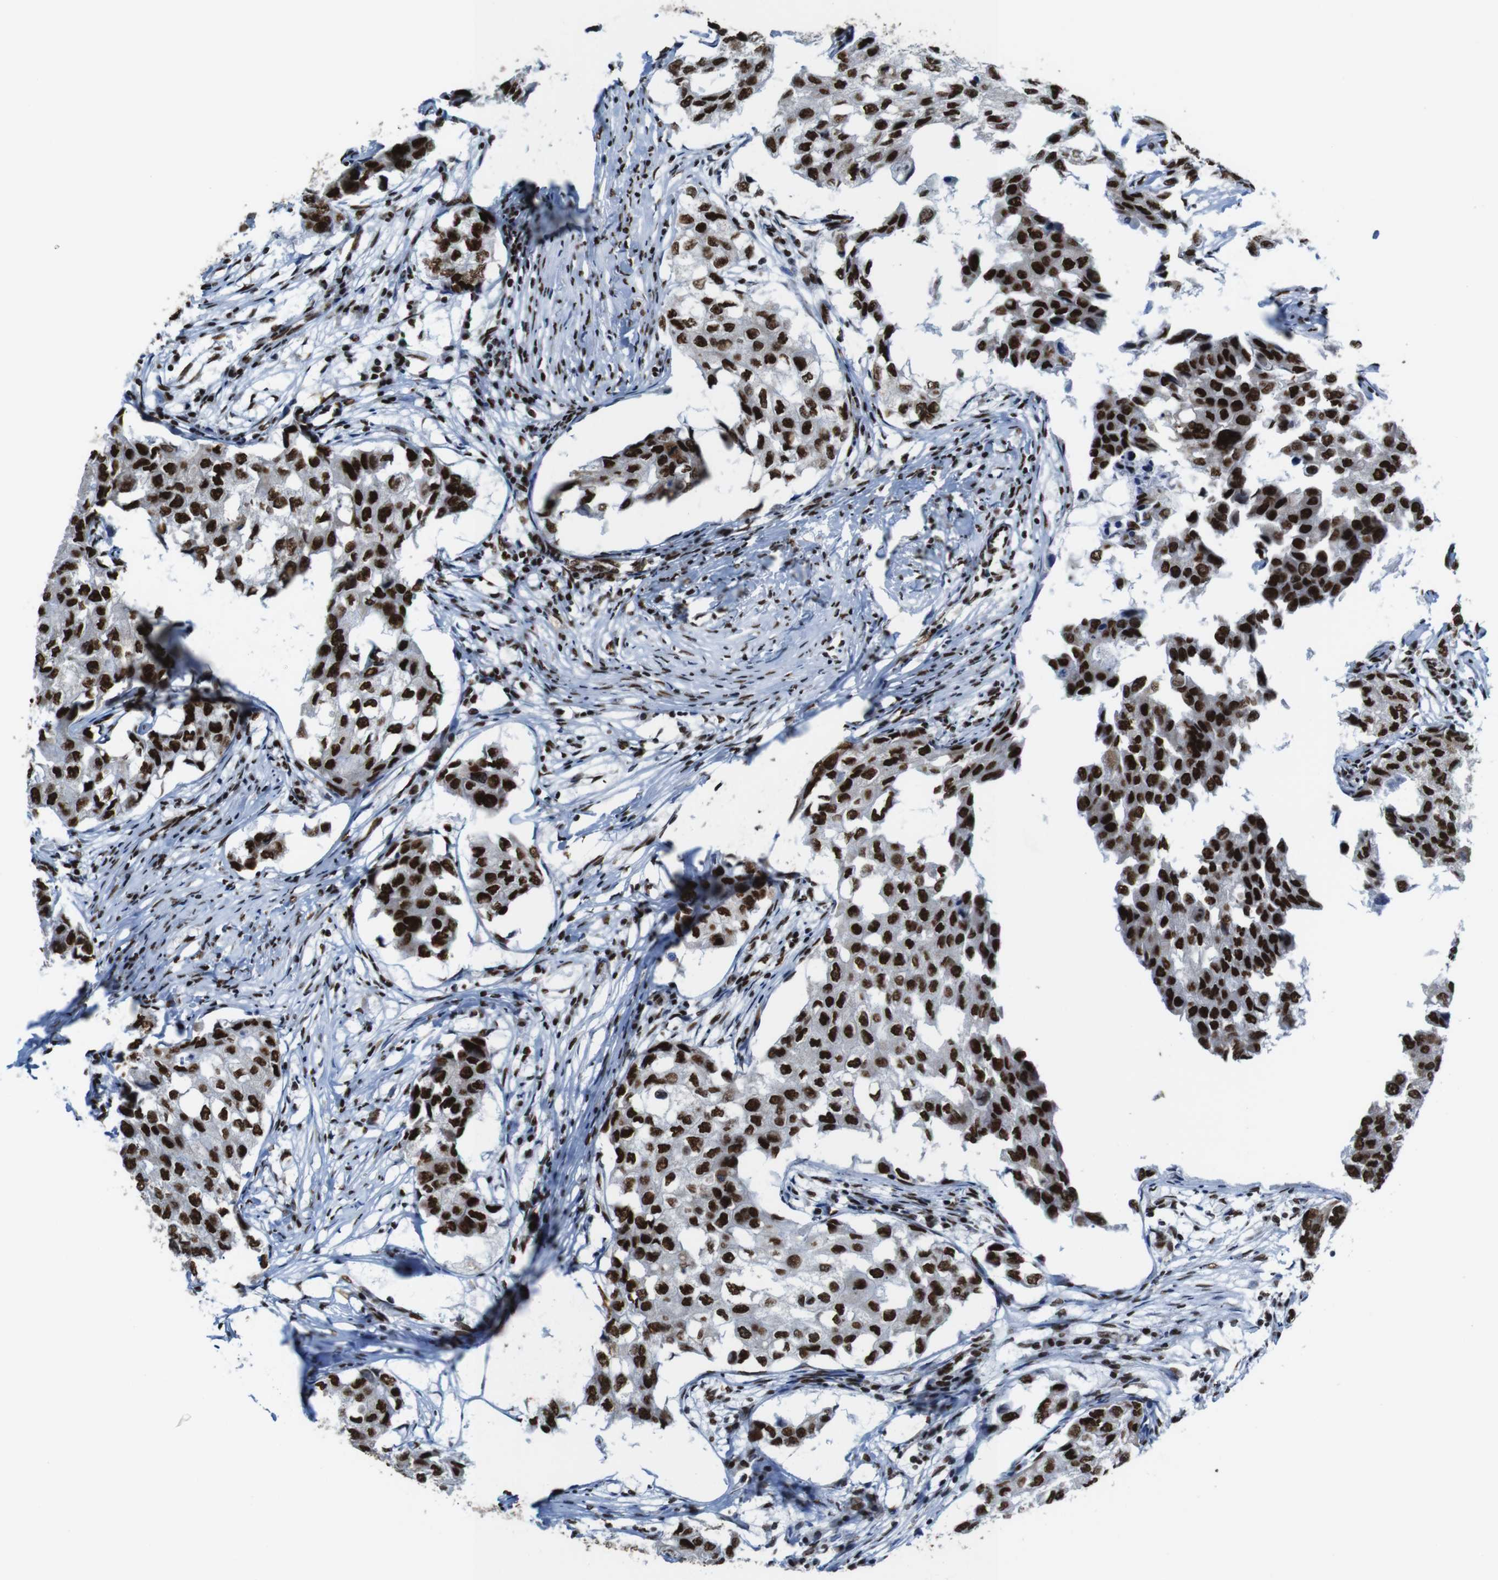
{"staining": {"intensity": "strong", "quantity": ">75%", "location": "nuclear"}, "tissue": "breast cancer", "cell_type": "Tumor cells", "image_type": "cancer", "snomed": [{"axis": "morphology", "description": "Duct carcinoma"}, {"axis": "topography", "description": "Breast"}], "caption": "A brown stain highlights strong nuclear staining of a protein in breast cancer (invasive ductal carcinoma) tumor cells.", "gene": "ROMO1", "patient": {"sex": "female", "age": 27}}